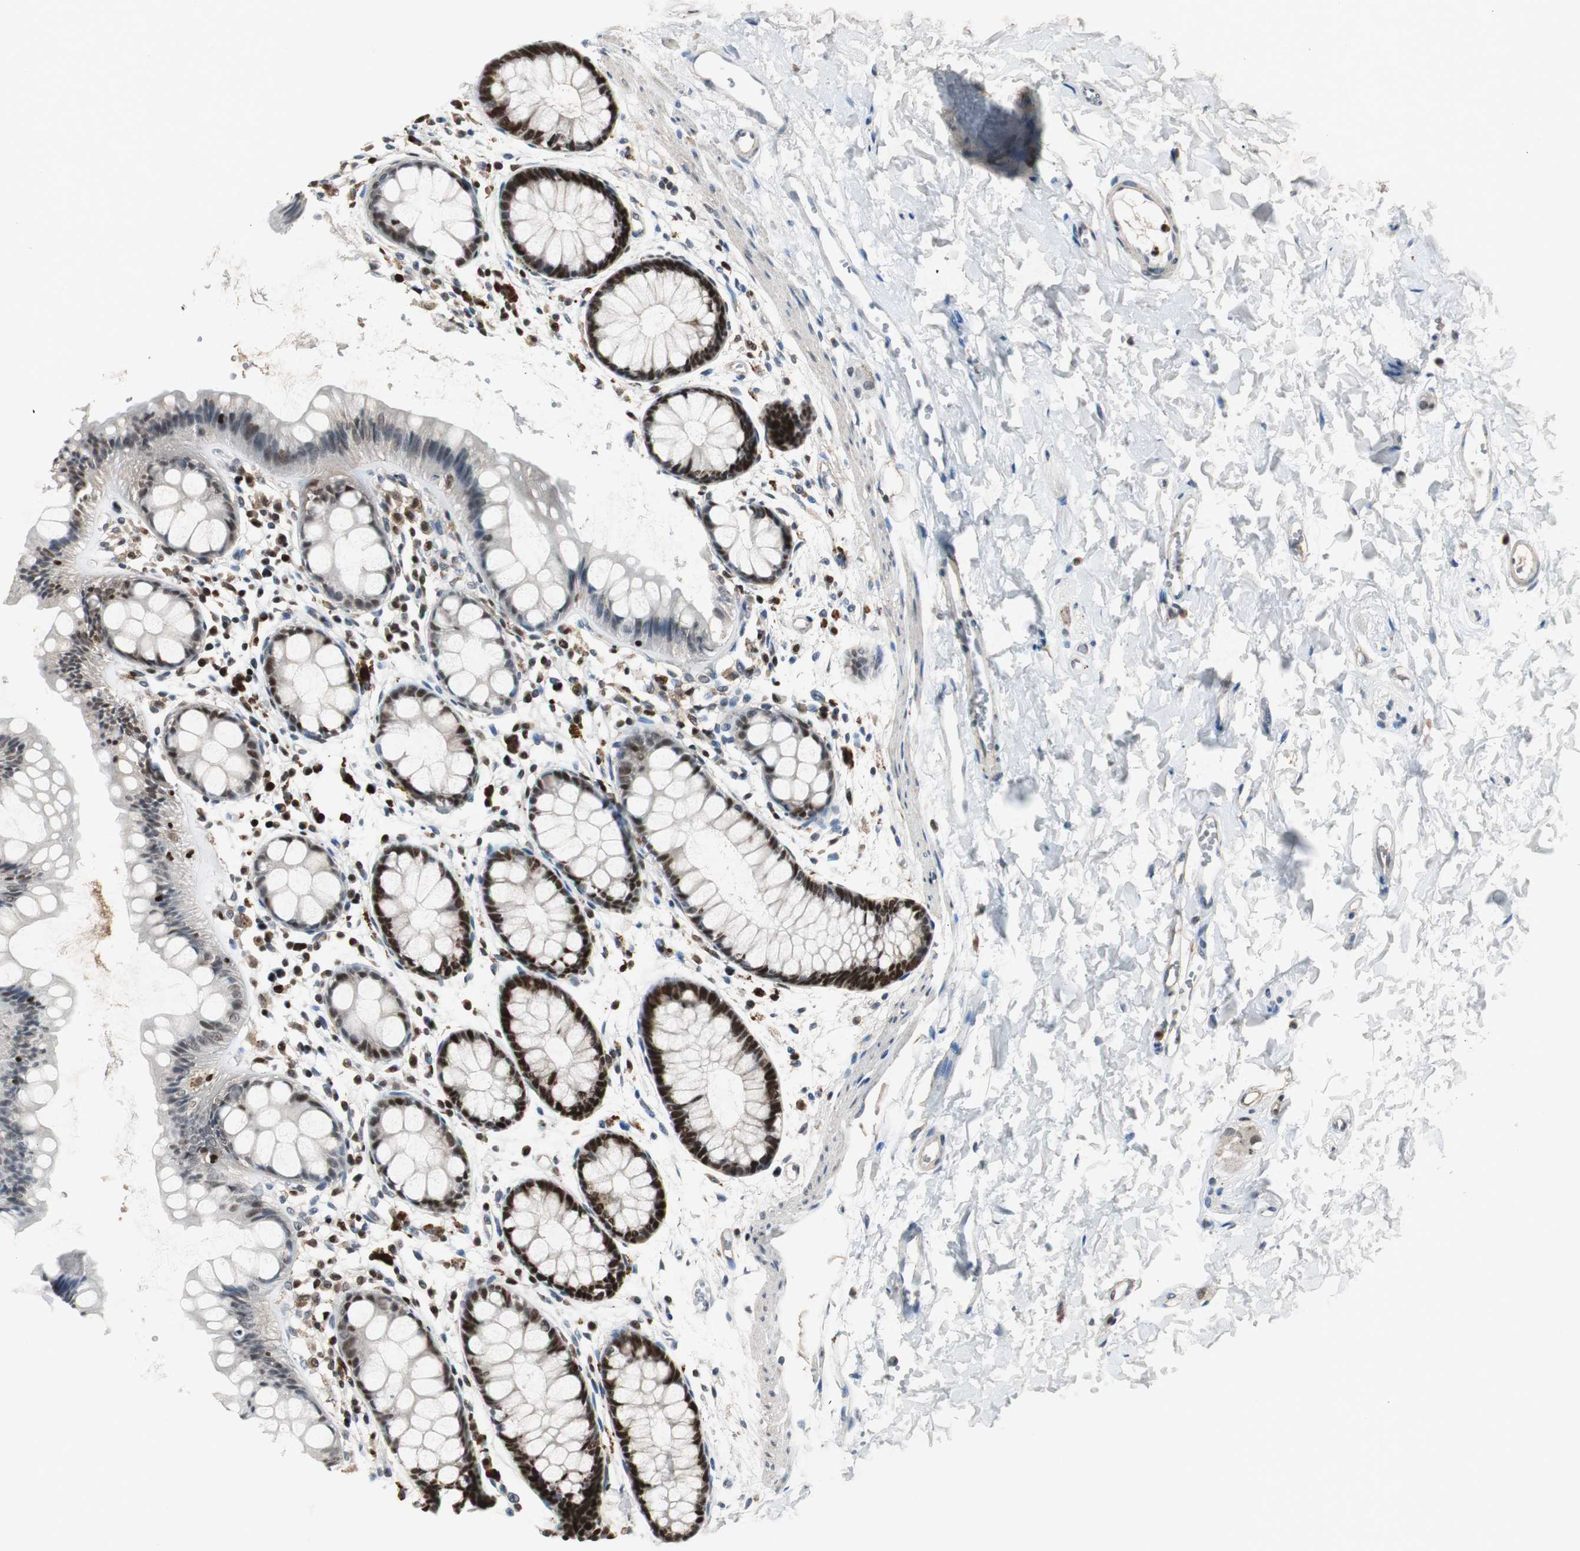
{"staining": {"intensity": "strong", "quantity": ">75%", "location": "nuclear"}, "tissue": "rectum", "cell_type": "Glandular cells", "image_type": "normal", "snomed": [{"axis": "morphology", "description": "Normal tissue, NOS"}, {"axis": "topography", "description": "Rectum"}], "caption": "Approximately >75% of glandular cells in benign rectum reveal strong nuclear protein expression as visualized by brown immunohistochemical staining.", "gene": "FEN1", "patient": {"sex": "female", "age": 66}}